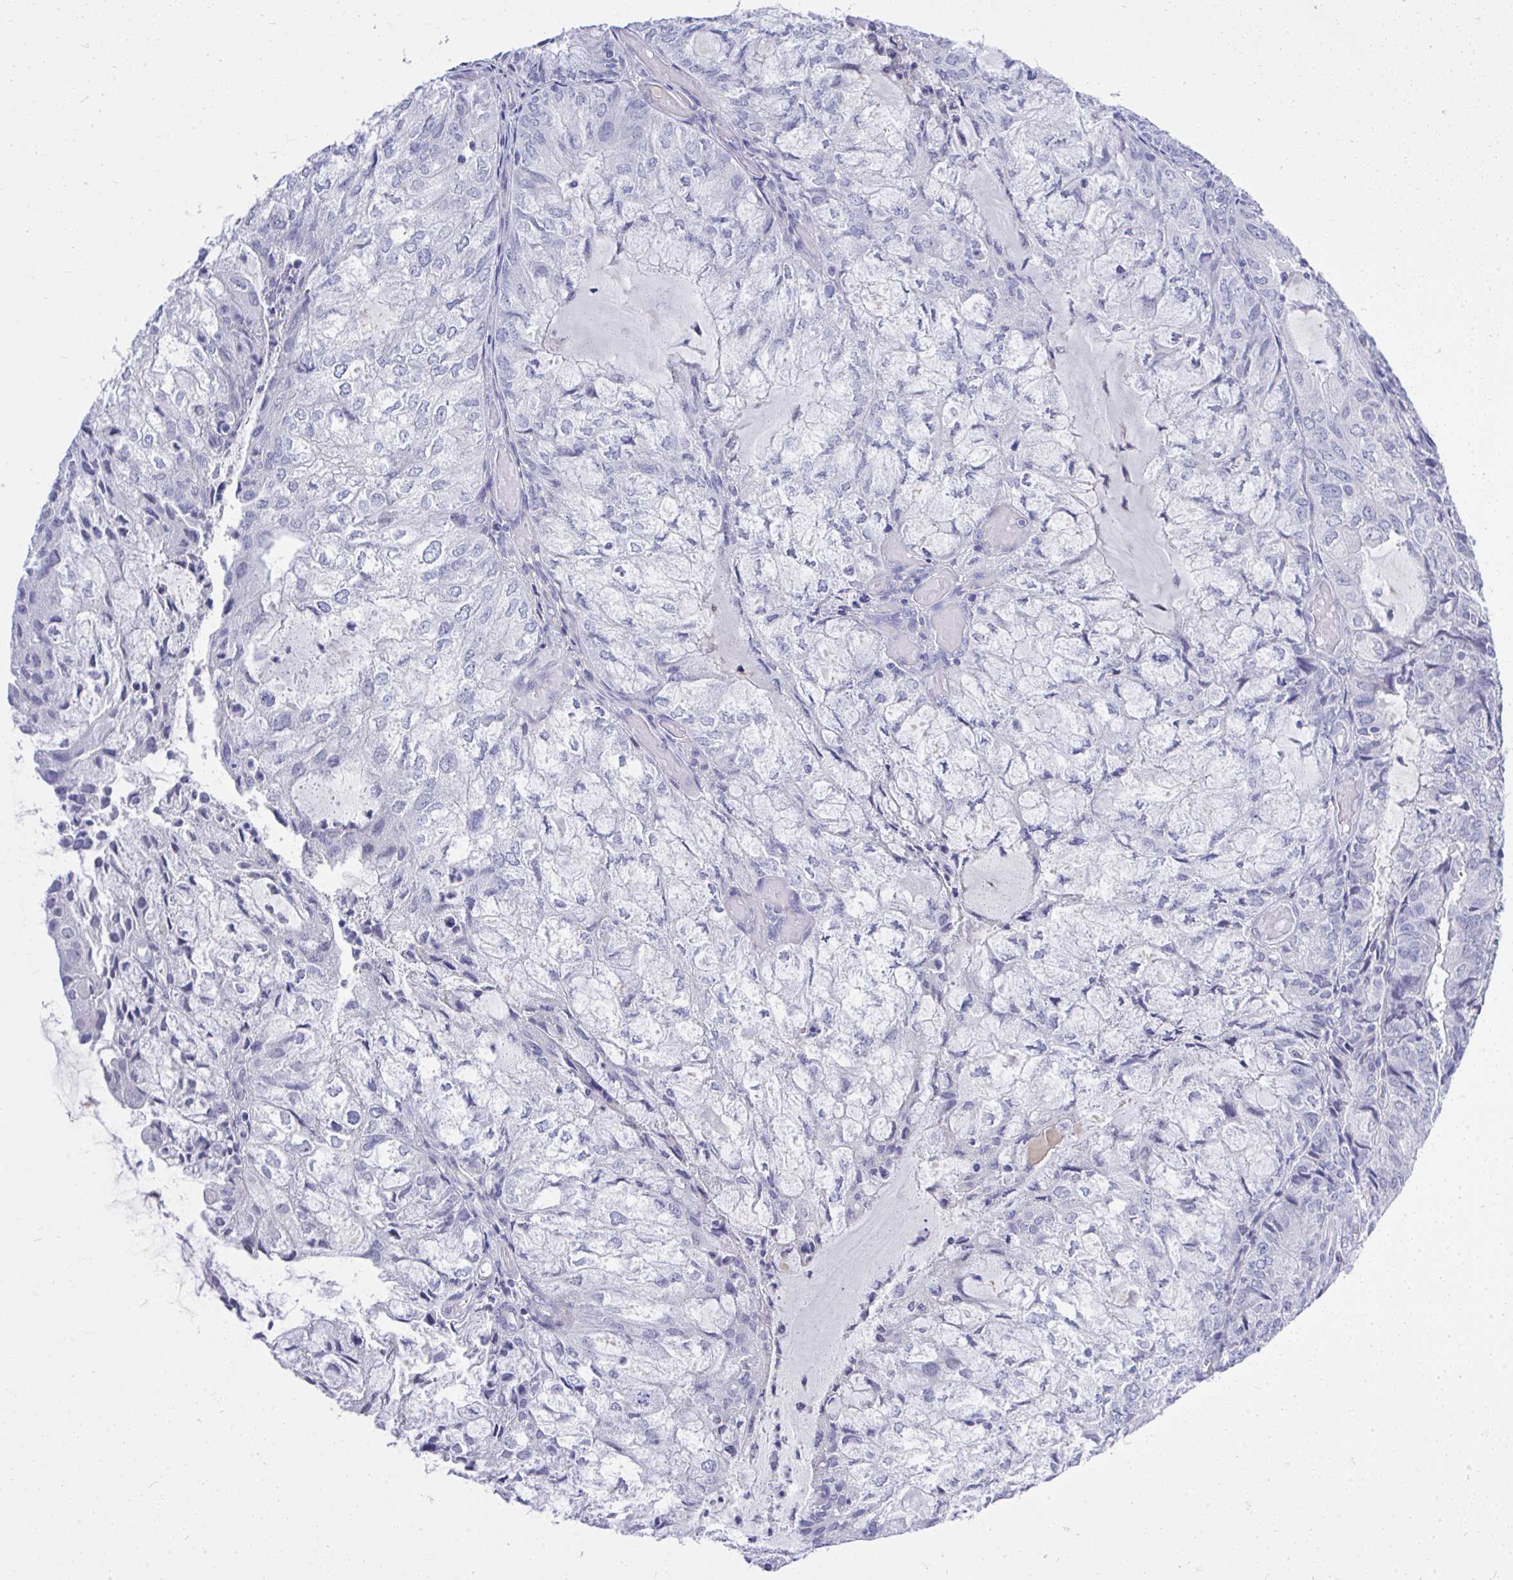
{"staining": {"intensity": "negative", "quantity": "none", "location": "none"}, "tissue": "endometrial cancer", "cell_type": "Tumor cells", "image_type": "cancer", "snomed": [{"axis": "morphology", "description": "Adenocarcinoma, NOS"}, {"axis": "topography", "description": "Endometrium"}], "caption": "A histopathology image of adenocarcinoma (endometrial) stained for a protein shows no brown staining in tumor cells. (DAB (3,3'-diaminobenzidine) IHC, high magnification).", "gene": "MS4A12", "patient": {"sex": "female", "age": 81}}